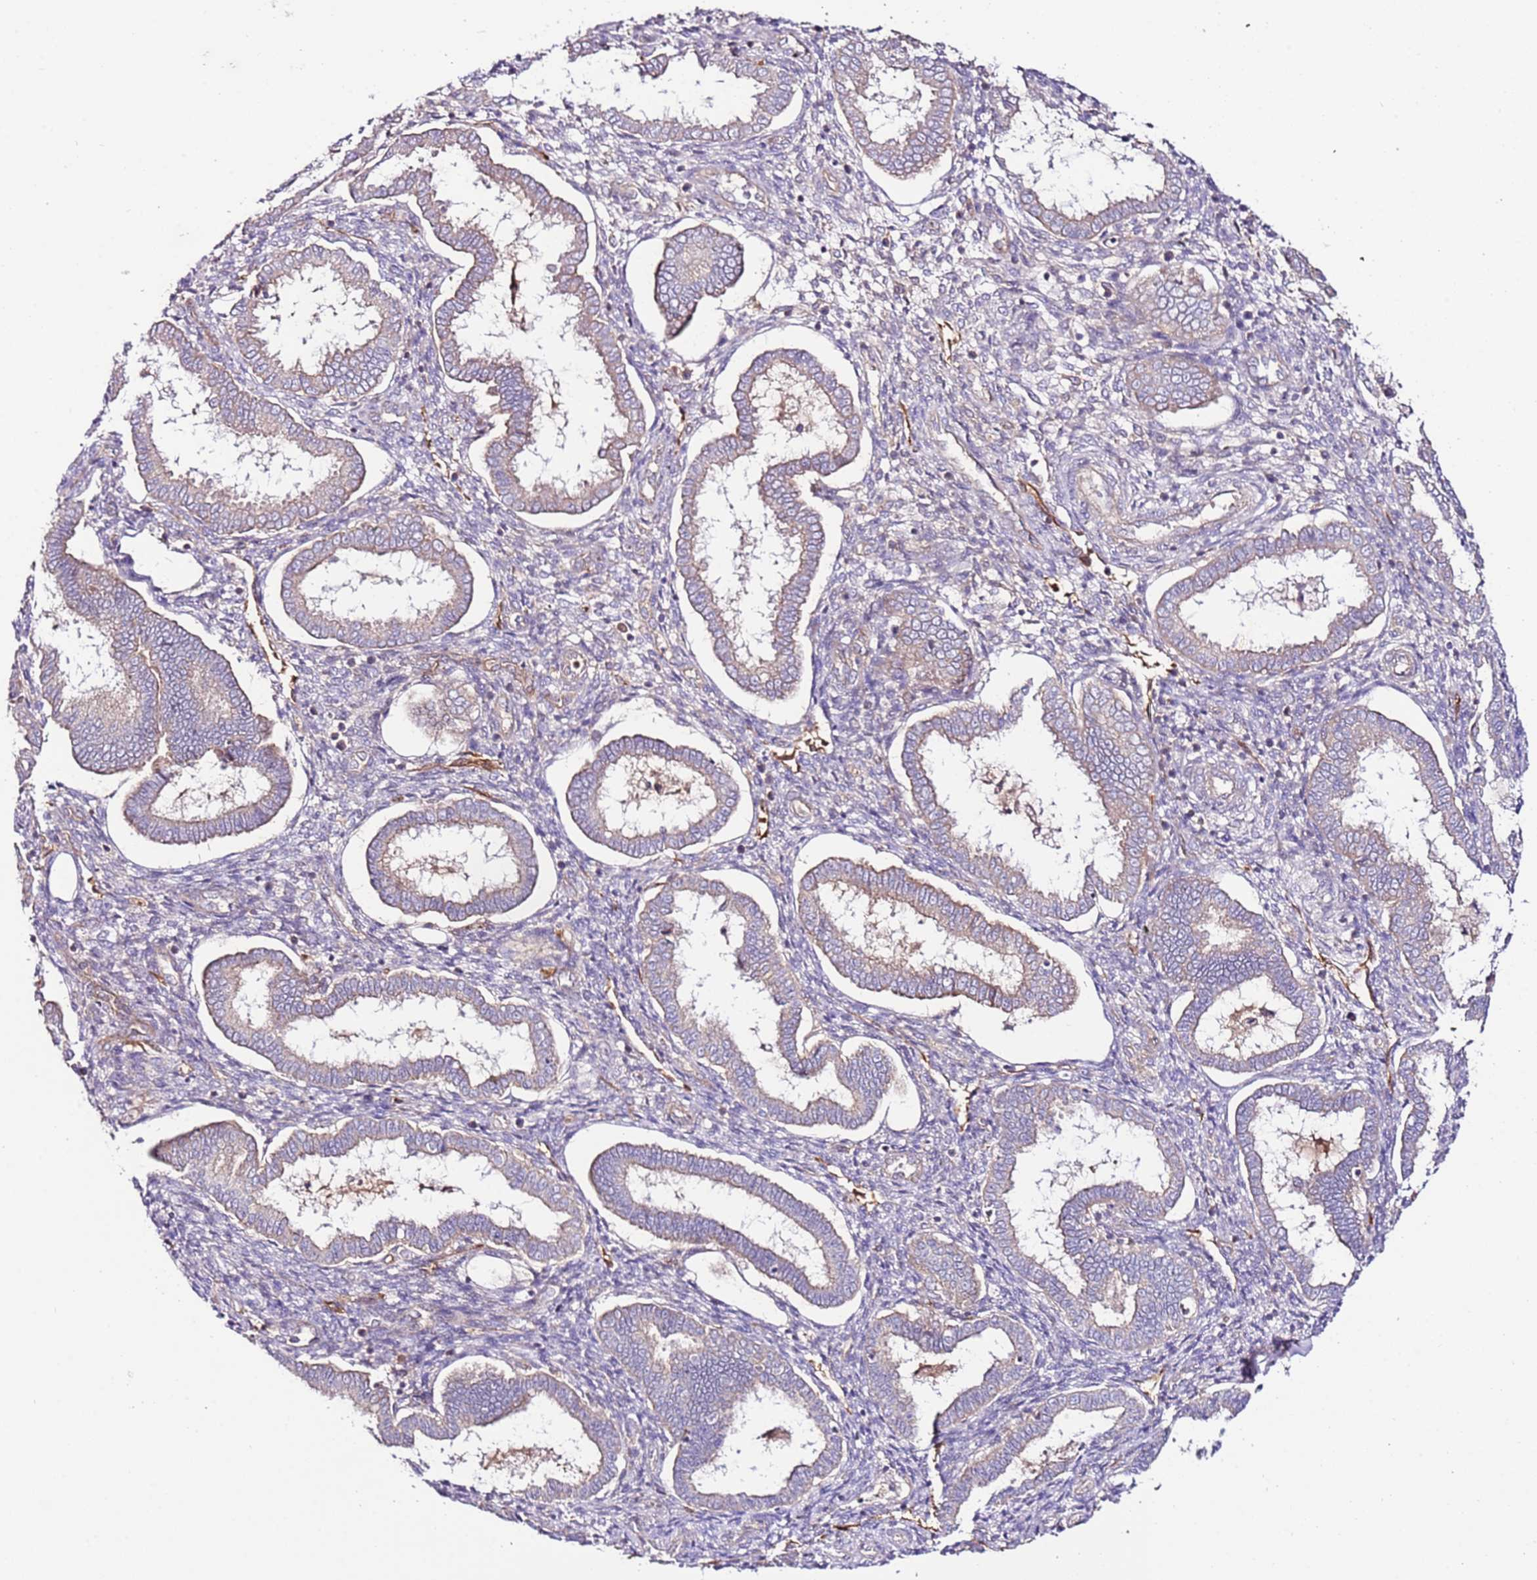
{"staining": {"intensity": "negative", "quantity": "none", "location": "none"}, "tissue": "endometrium", "cell_type": "Cells in endometrial stroma", "image_type": "normal", "snomed": [{"axis": "morphology", "description": "Normal tissue, NOS"}, {"axis": "topography", "description": "Endometrium"}], "caption": "A high-resolution image shows IHC staining of benign endometrium, which reveals no significant positivity in cells in endometrial stroma. (DAB immunohistochemistry, high magnification).", "gene": "FLVCR1", "patient": {"sex": "female", "age": 24}}